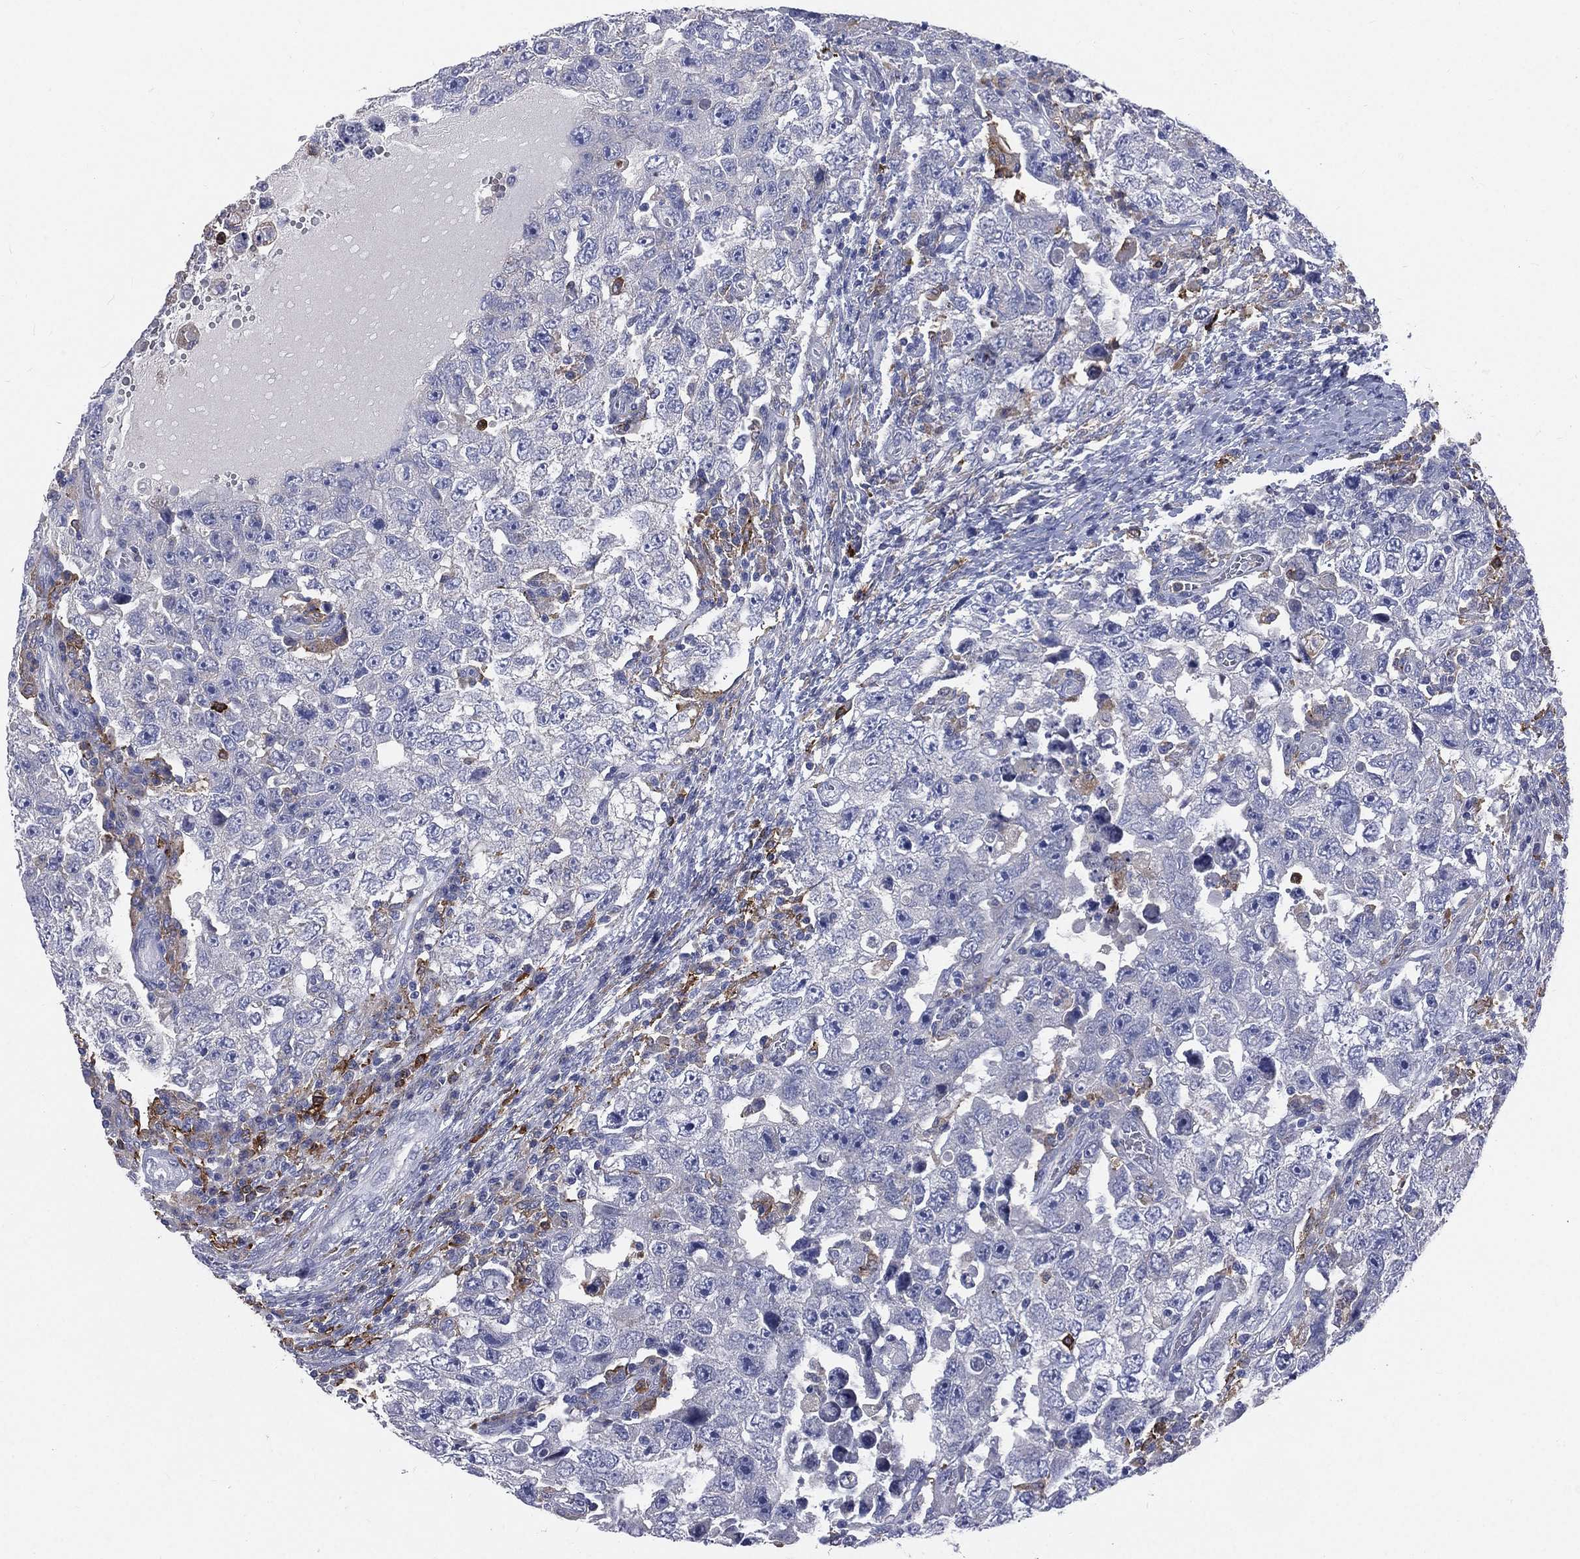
{"staining": {"intensity": "negative", "quantity": "none", "location": "none"}, "tissue": "testis cancer", "cell_type": "Tumor cells", "image_type": "cancer", "snomed": [{"axis": "morphology", "description": "Carcinoma, Embryonal, NOS"}, {"axis": "topography", "description": "Testis"}], "caption": "This is a image of immunohistochemistry (IHC) staining of testis embryonal carcinoma, which shows no expression in tumor cells. (DAB (3,3'-diaminobenzidine) IHC with hematoxylin counter stain).", "gene": "BASP1", "patient": {"sex": "male", "age": 26}}